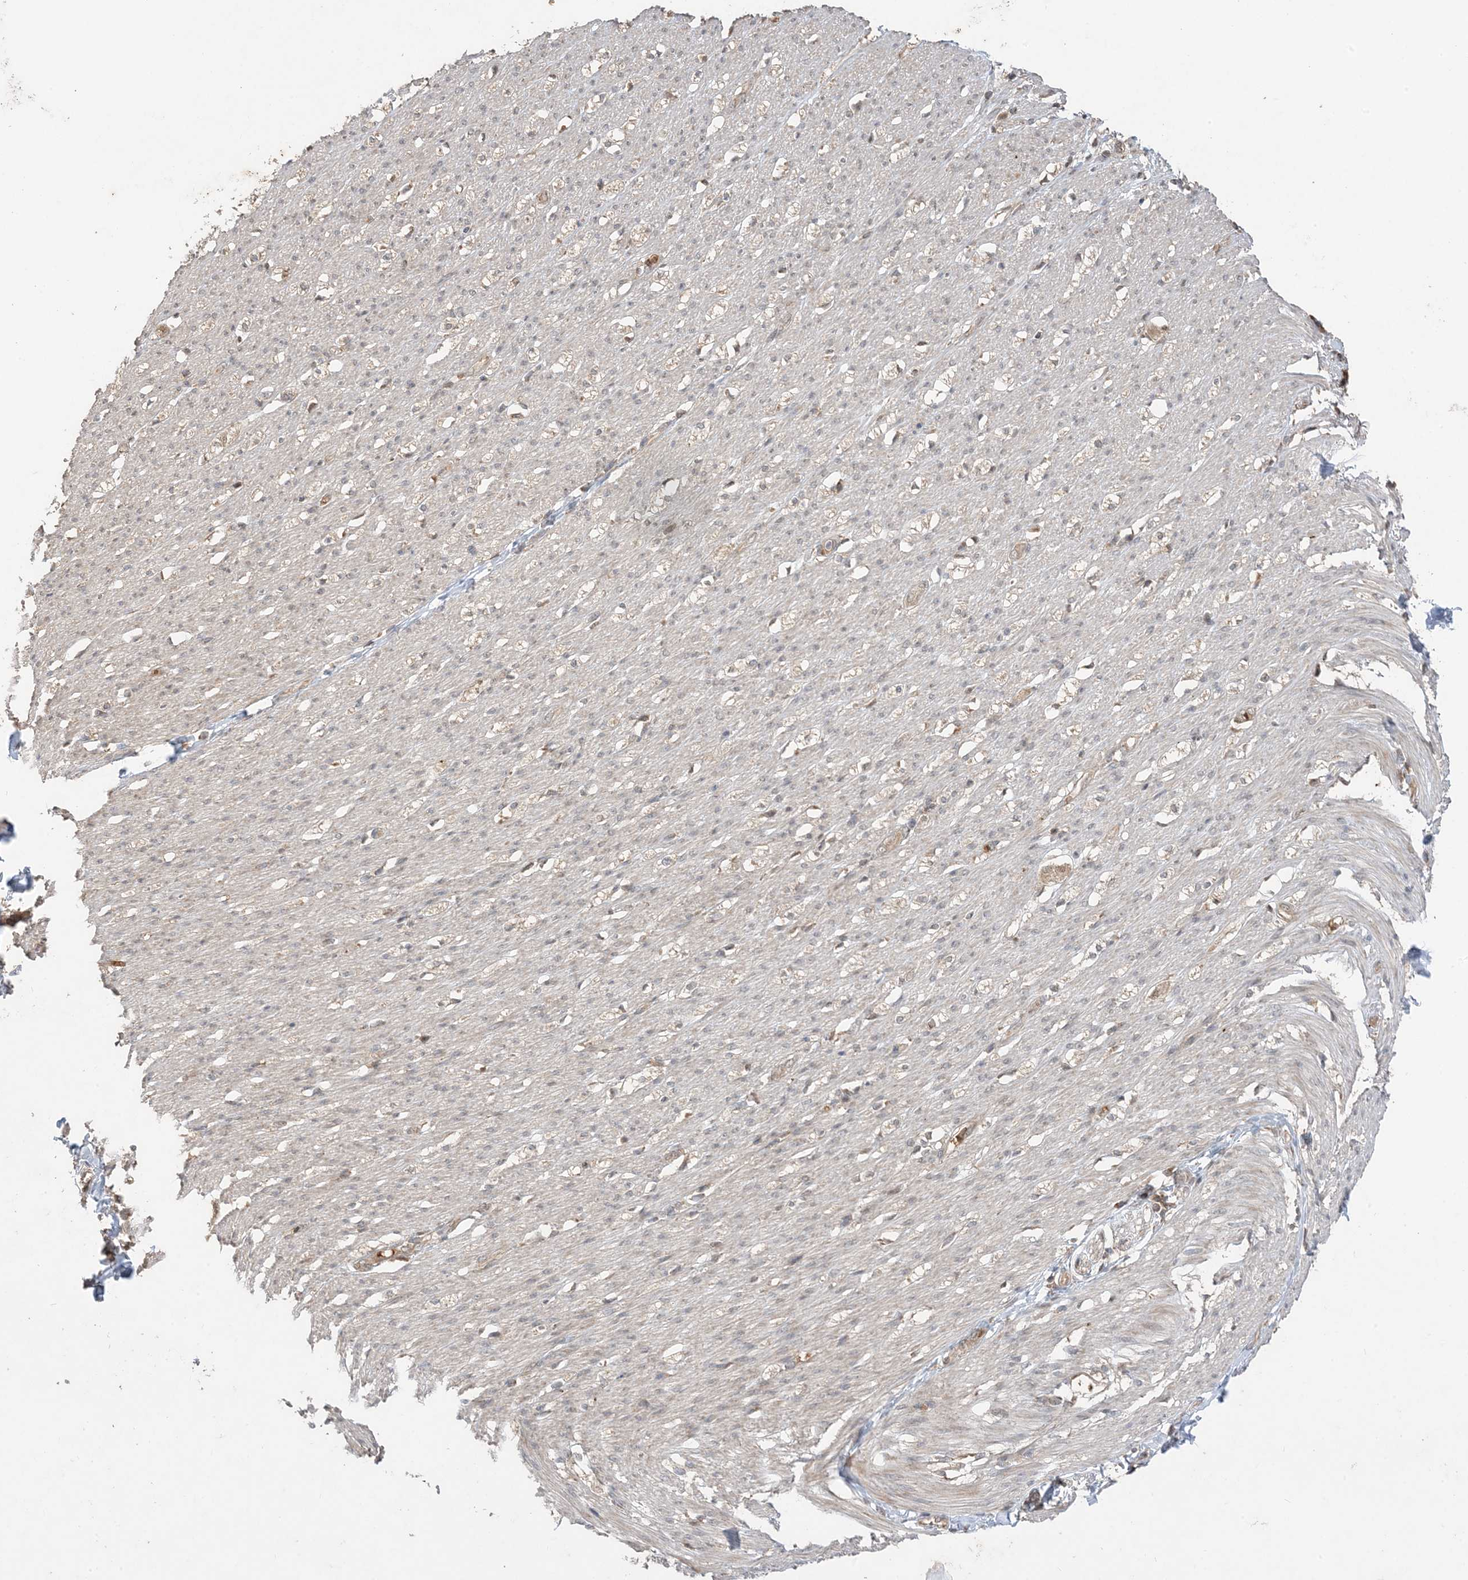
{"staining": {"intensity": "moderate", "quantity": "25%-75%", "location": "cytoplasmic/membranous,nuclear"}, "tissue": "smooth muscle", "cell_type": "Smooth muscle cells", "image_type": "normal", "snomed": [{"axis": "morphology", "description": "Normal tissue, NOS"}, {"axis": "morphology", "description": "Adenocarcinoma, NOS"}, {"axis": "topography", "description": "Colon"}, {"axis": "topography", "description": "Peripheral nerve tissue"}], "caption": "Immunohistochemical staining of unremarkable human smooth muscle reveals 25%-75% levels of moderate cytoplasmic/membranous,nuclear protein expression in about 25%-75% of smooth muscle cells. (IHC, brightfield microscopy, high magnification).", "gene": "PUSL1", "patient": {"sex": "male", "age": 14}}